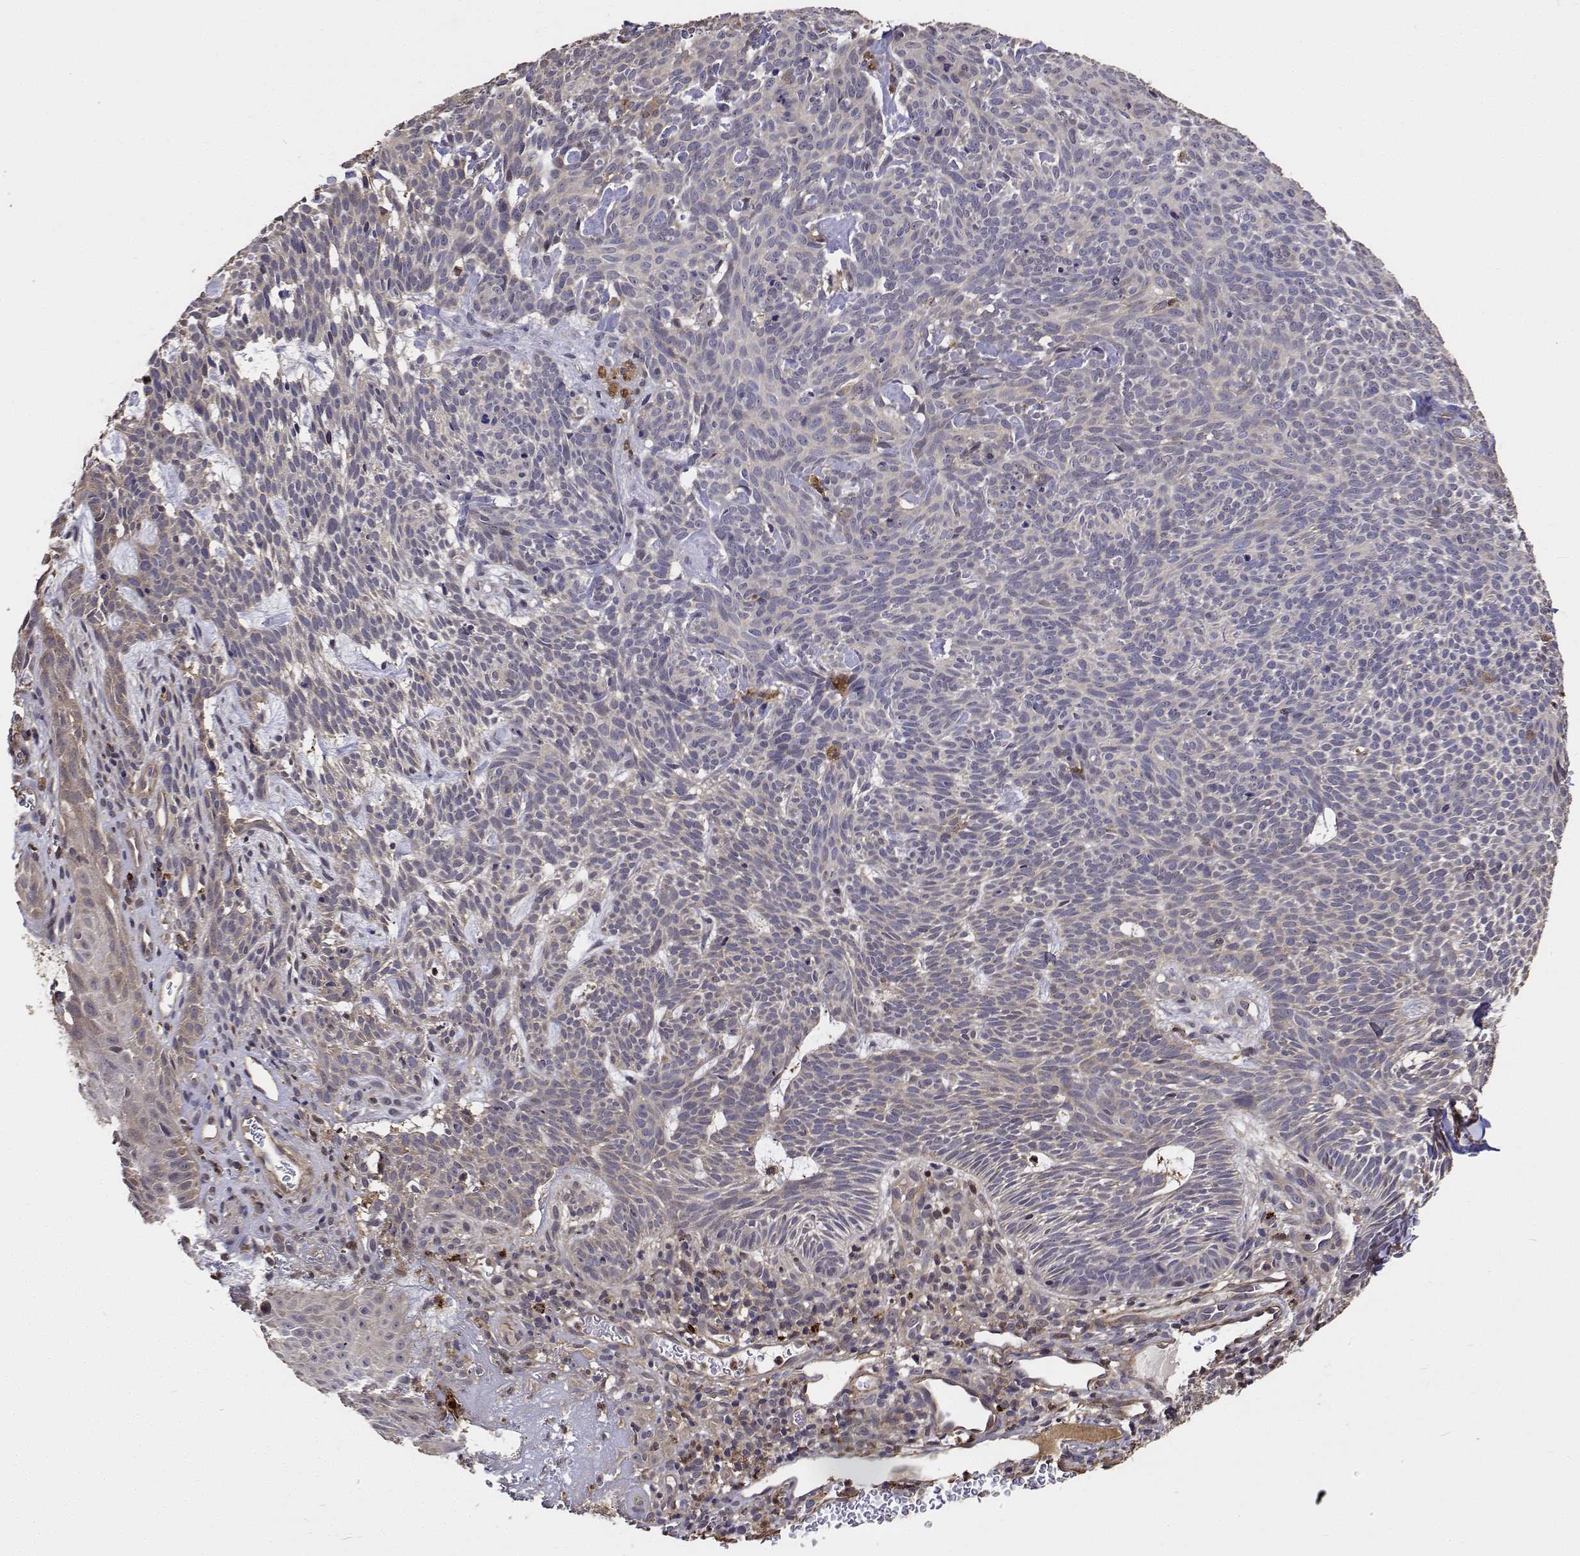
{"staining": {"intensity": "negative", "quantity": "none", "location": "none"}, "tissue": "skin cancer", "cell_type": "Tumor cells", "image_type": "cancer", "snomed": [{"axis": "morphology", "description": "Basal cell carcinoma"}, {"axis": "topography", "description": "Skin"}], "caption": "The micrograph exhibits no significant expression in tumor cells of basal cell carcinoma (skin).", "gene": "PCID2", "patient": {"sex": "male", "age": 59}}